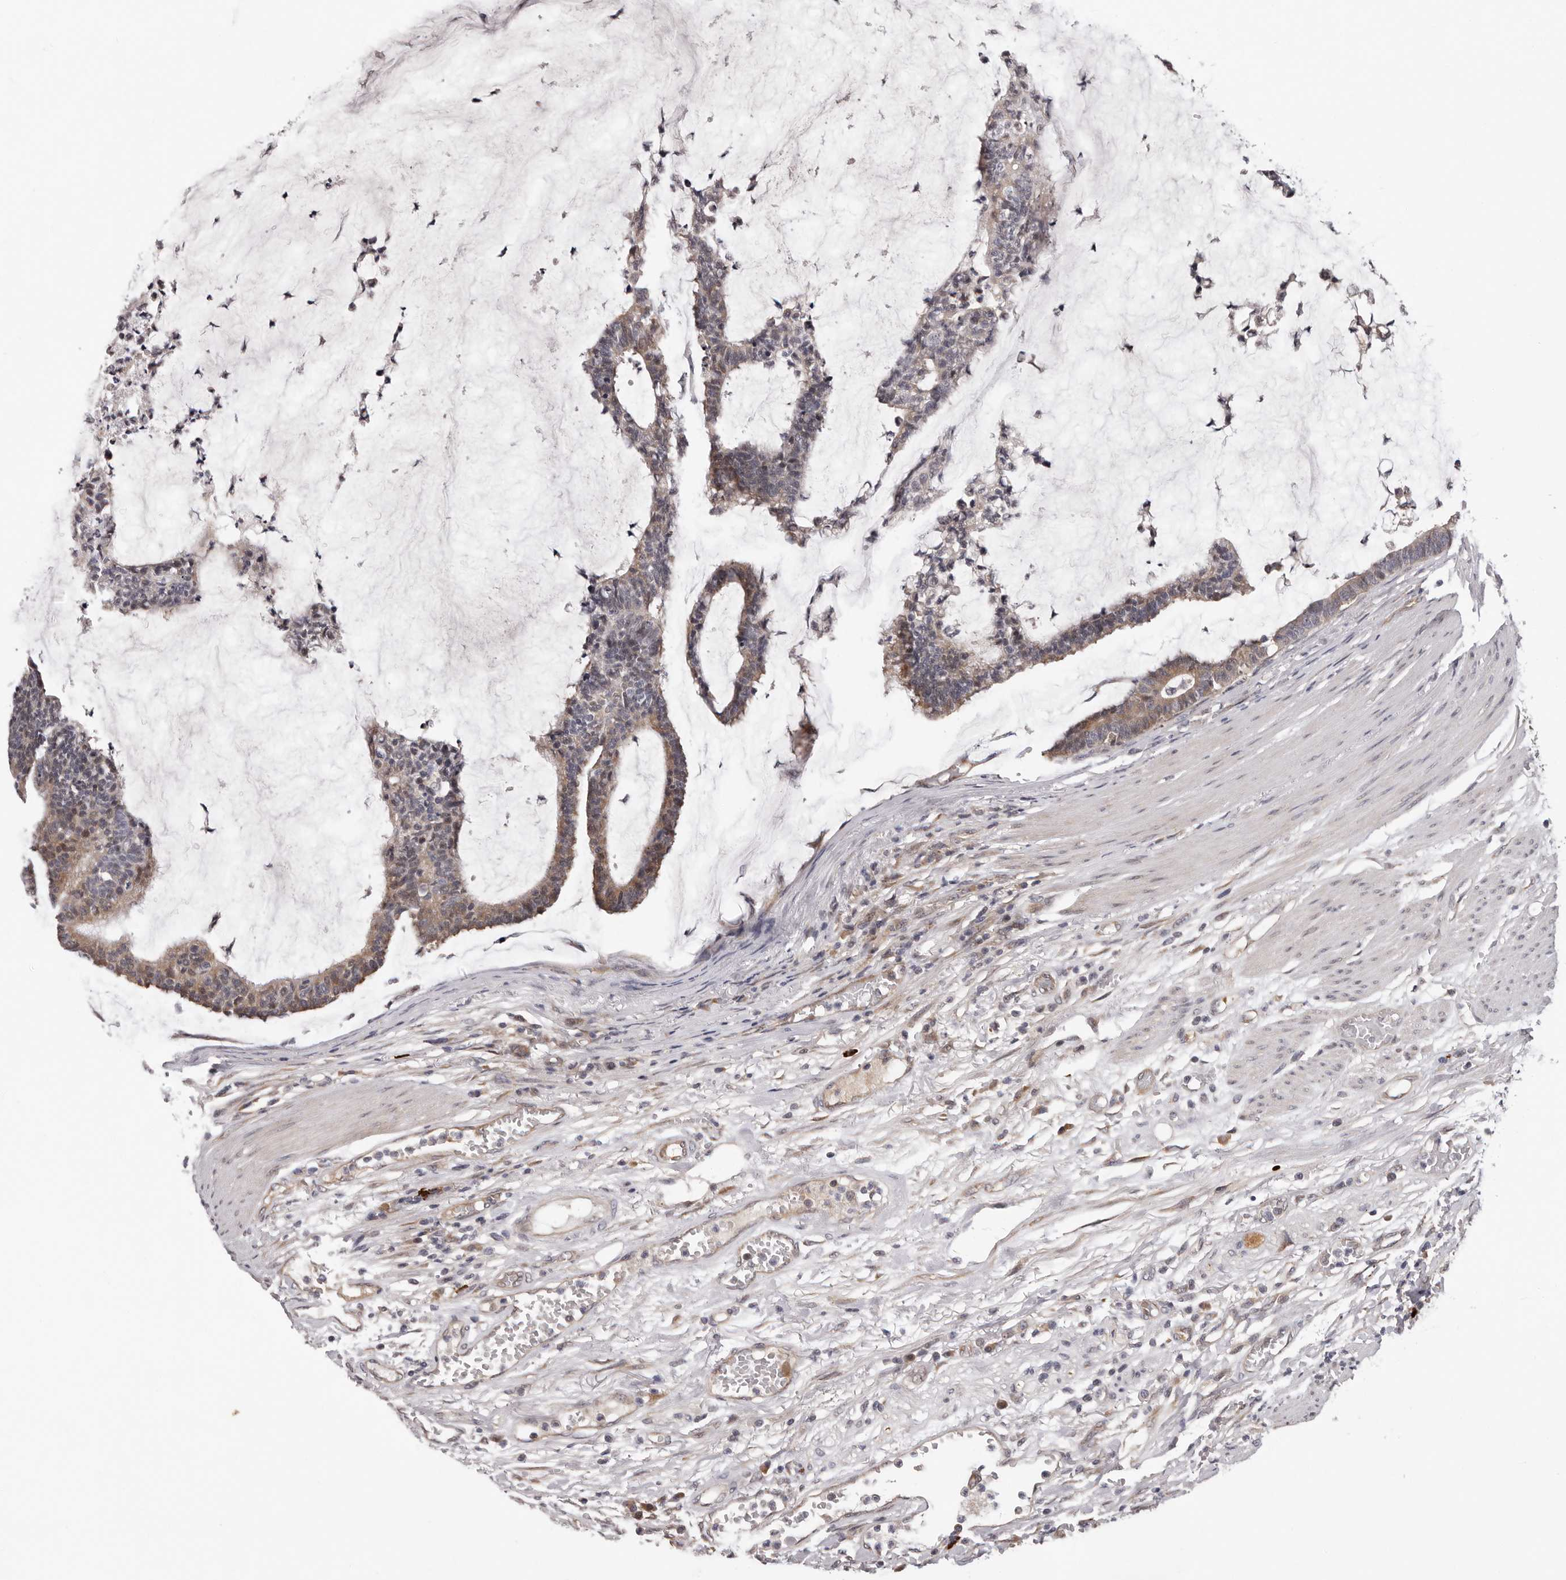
{"staining": {"intensity": "moderate", "quantity": "25%-75%", "location": "cytoplasmic/membranous"}, "tissue": "colorectal cancer", "cell_type": "Tumor cells", "image_type": "cancer", "snomed": [{"axis": "morphology", "description": "Adenocarcinoma, NOS"}, {"axis": "topography", "description": "Colon"}], "caption": "Protein expression analysis of human colorectal adenocarcinoma reveals moderate cytoplasmic/membranous positivity in about 25%-75% of tumor cells.", "gene": "MED8", "patient": {"sex": "female", "age": 84}}